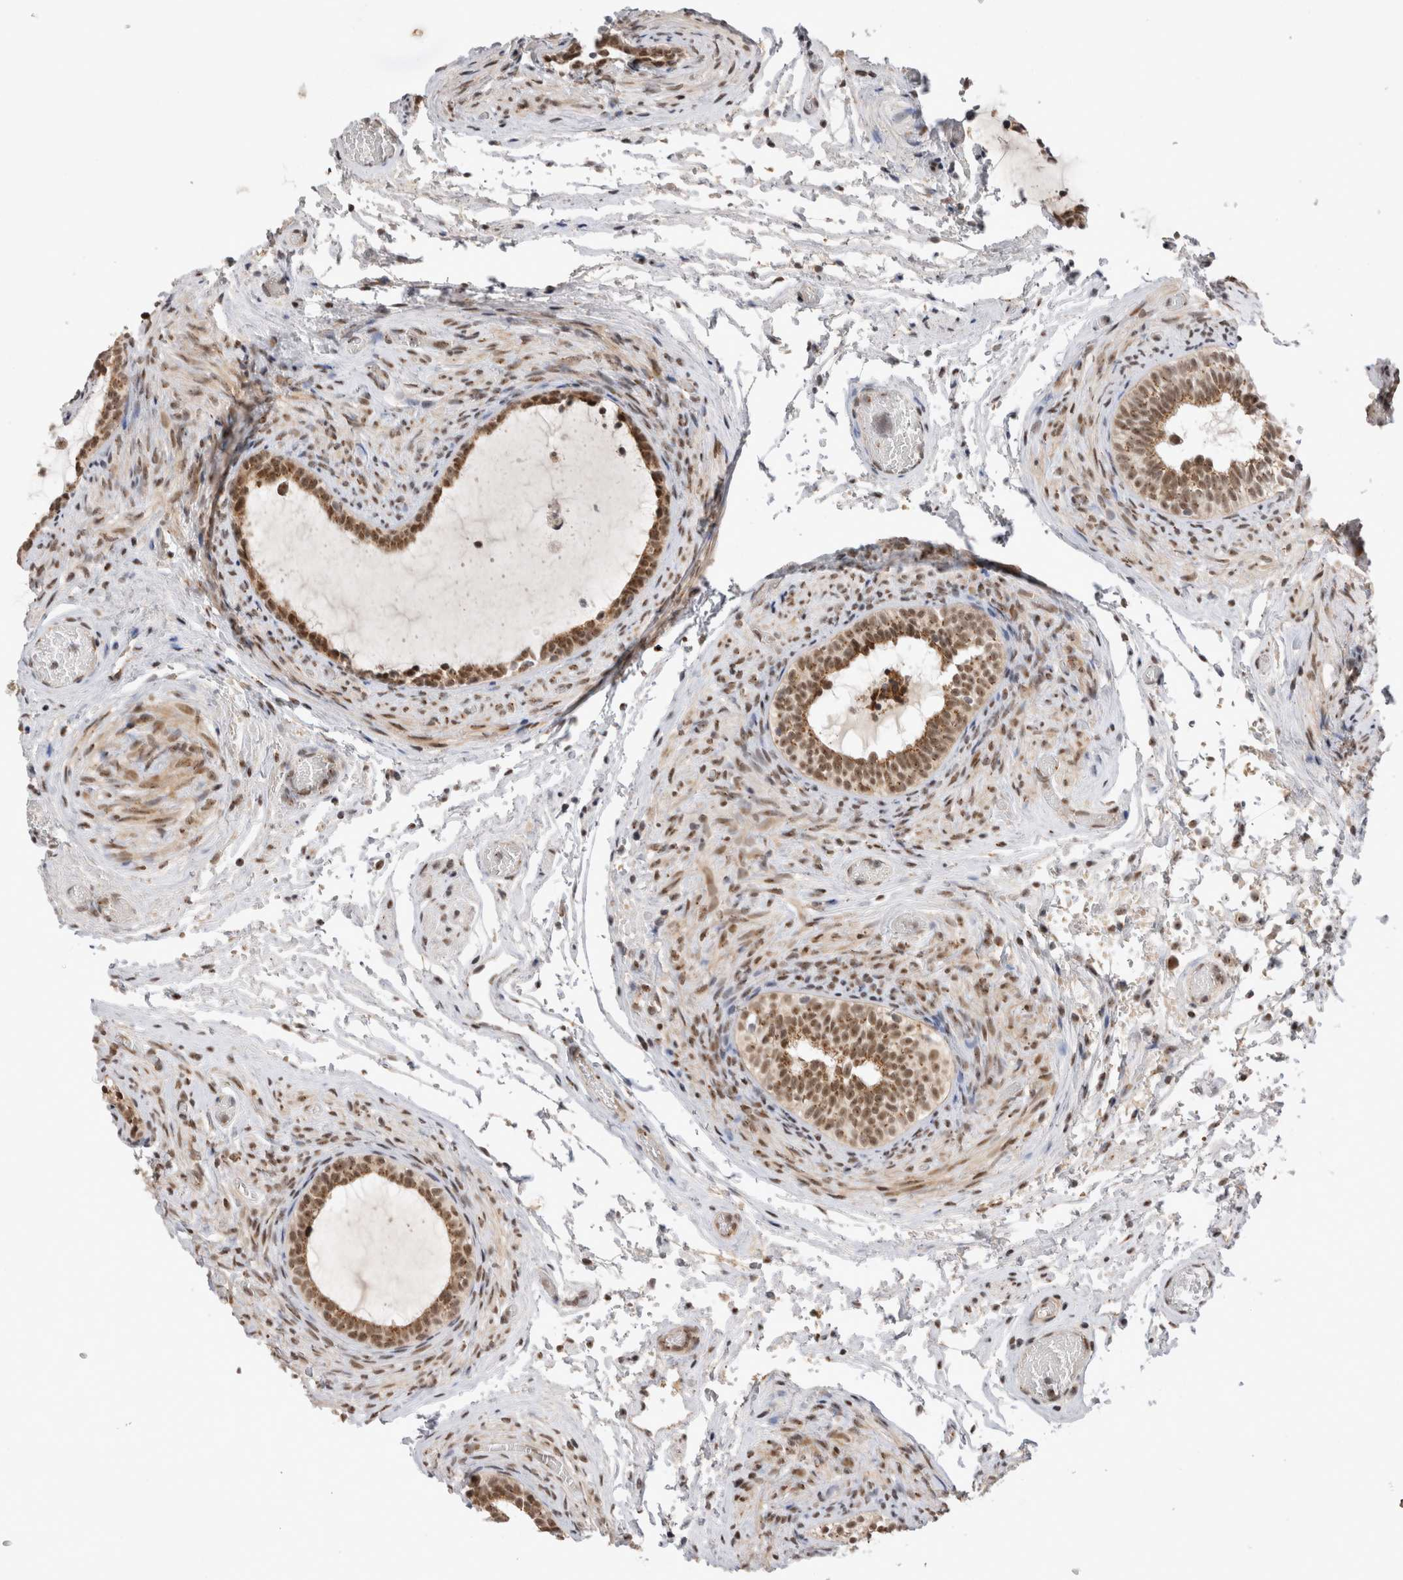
{"staining": {"intensity": "strong", "quantity": ">75%", "location": "nuclear"}, "tissue": "epididymis", "cell_type": "Glandular cells", "image_type": "normal", "snomed": [{"axis": "morphology", "description": "Normal tissue, NOS"}, {"axis": "topography", "description": "Epididymis"}], "caption": "Immunohistochemistry (IHC) histopathology image of unremarkable epididymis: epididymis stained using immunohistochemistry (IHC) demonstrates high levels of strong protein expression localized specifically in the nuclear of glandular cells, appearing as a nuclear brown color.", "gene": "TMEM65", "patient": {"sex": "male", "age": 5}}